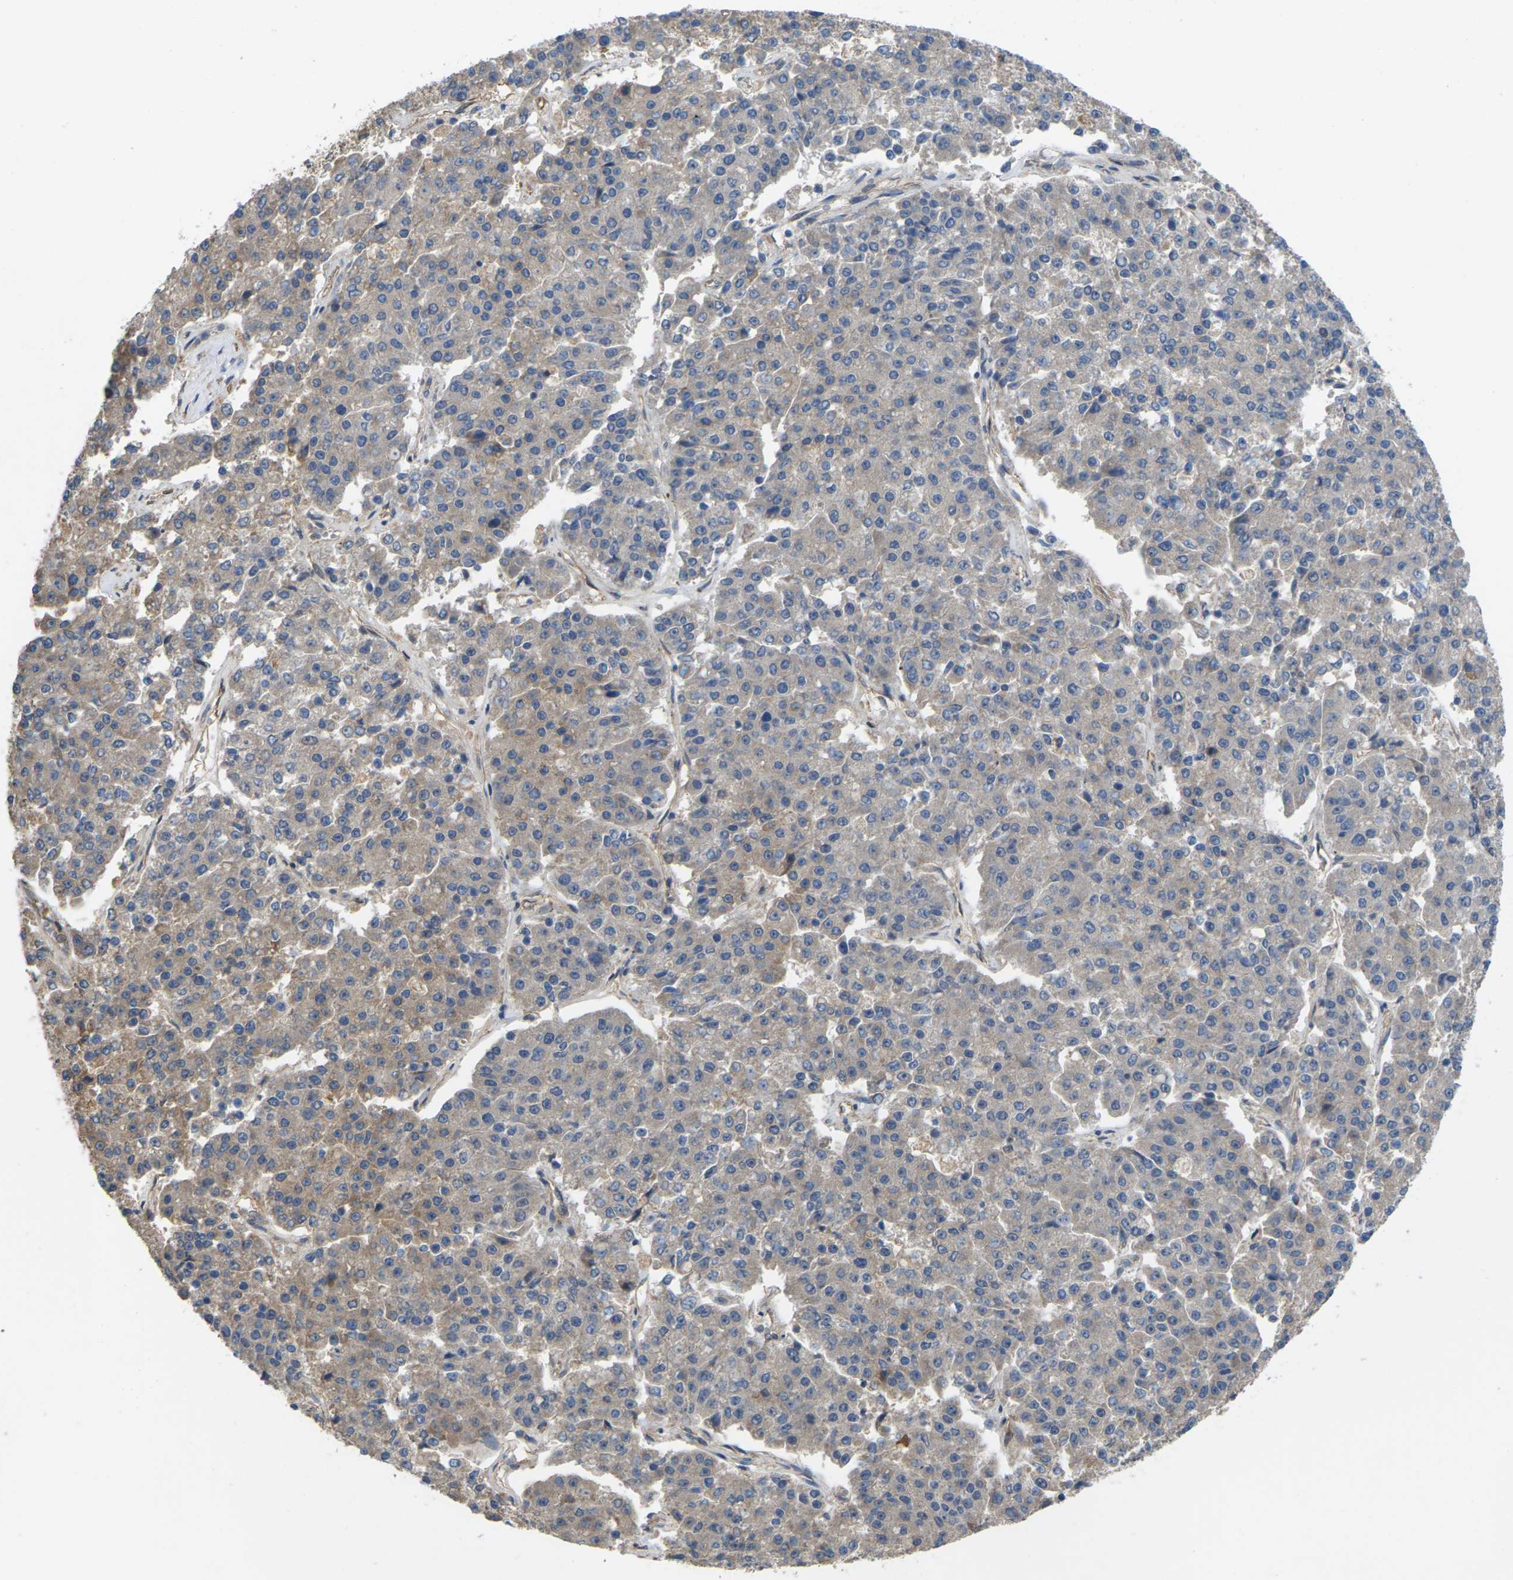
{"staining": {"intensity": "negative", "quantity": "none", "location": "none"}, "tissue": "pancreatic cancer", "cell_type": "Tumor cells", "image_type": "cancer", "snomed": [{"axis": "morphology", "description": "Adenocarcinoma, NOS"}, {"axis": "topography", "description": "Pancreas"}], "caption": "Protein analysis of pancreatic cancer shows no significant staining in tumor cells.", "gene": "TIAM1", "patient": {"sex": "male", "age": 50}}